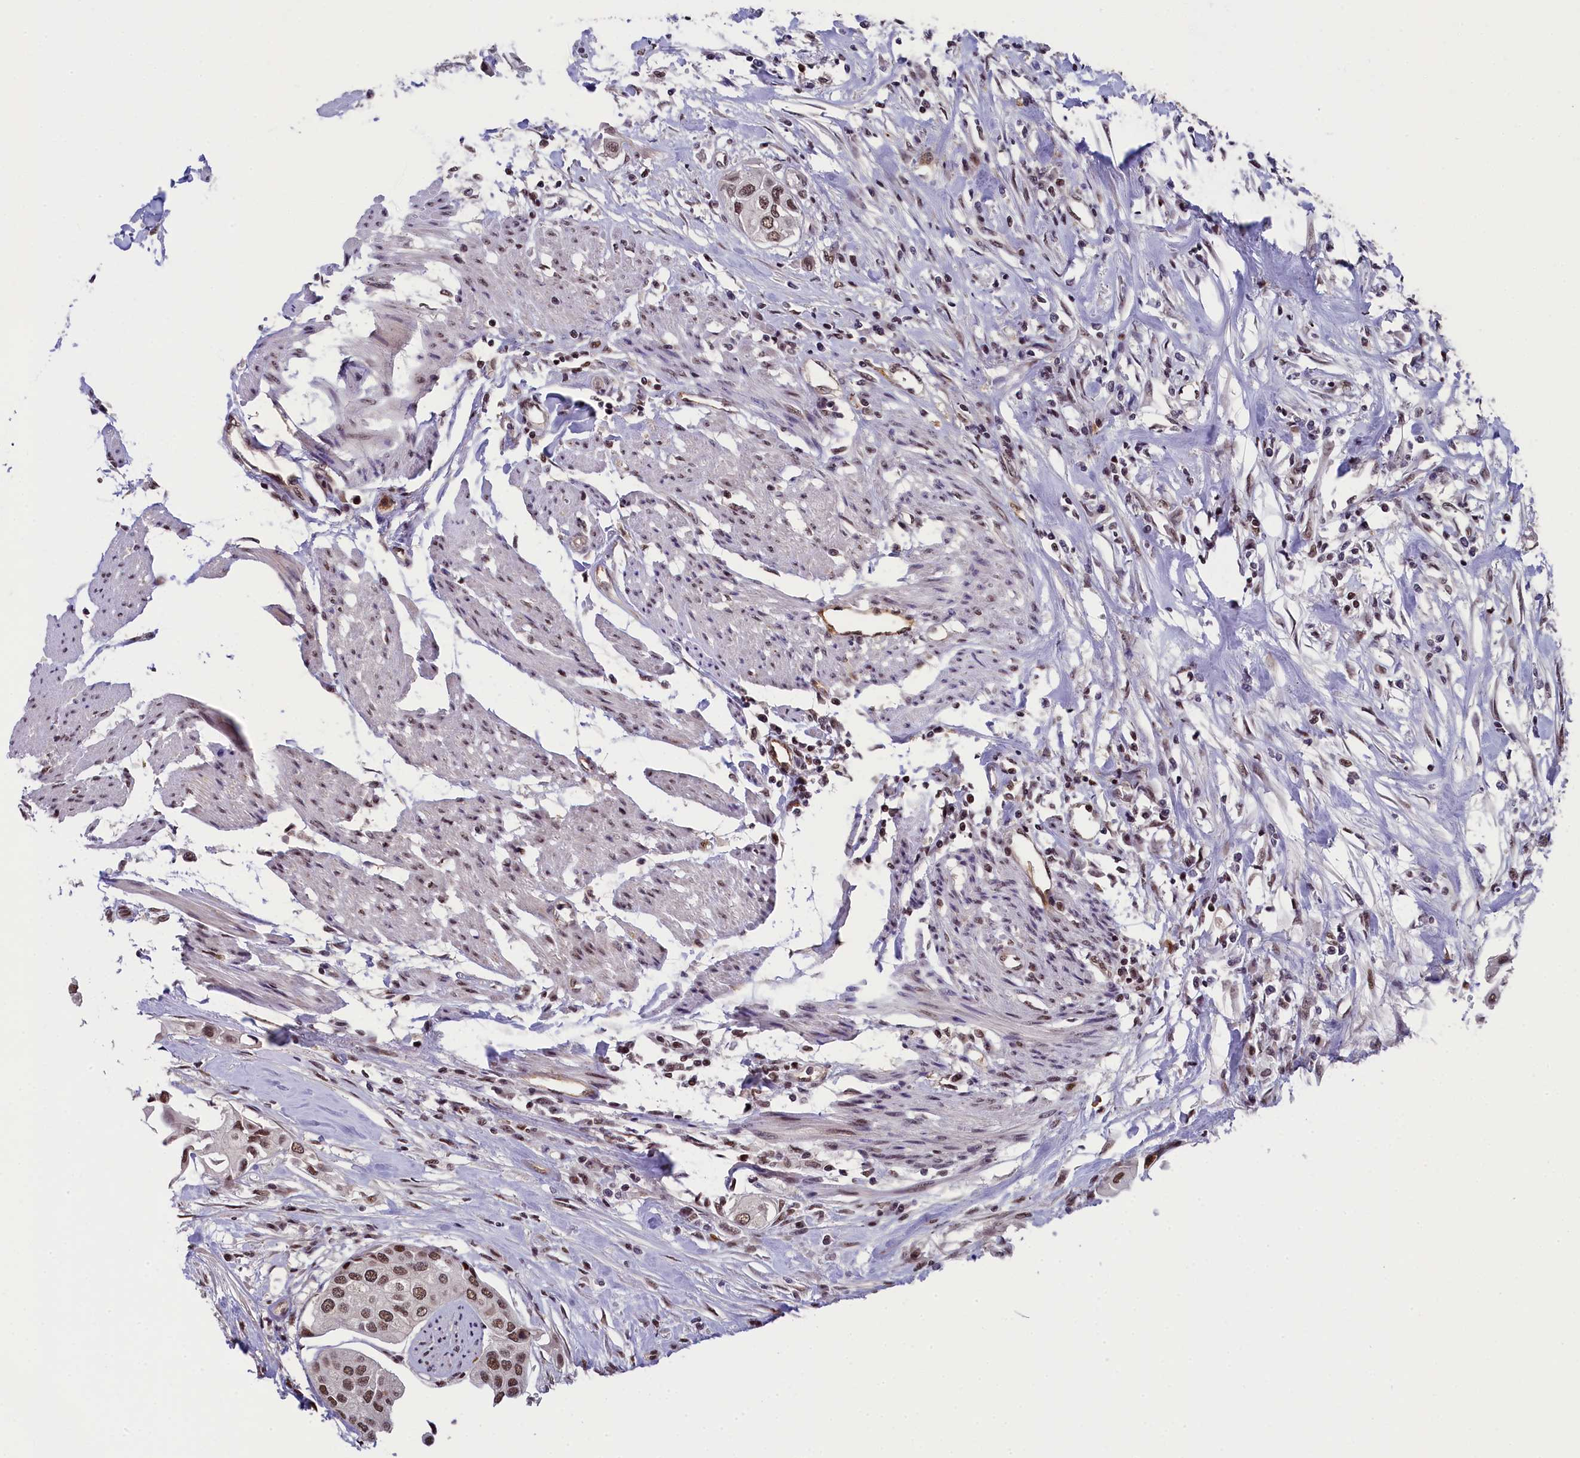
{"staining": {"intensity": "moderate", "quantity": ">75%", "location": "nuclear"}, "tissue": "urothelial cancer", "cell_type": "Tumor cells", "image_type": "cancer", "snomed": [{"axis": "morphology", "description": "Urothelial carcinoma, High grade"}, {"axis": "topography", "description": "Urinary bladder"}], "caption": "Immunohistochemistry (IHC) staining of high-grade urothelial carcinoma, which demonstrates medium levels of moderate nuclear expression in about >75% of tumor cells indicating moderate nuclear protein staining. The staining was performed using DAB (3,3'-diaminobenzidine) (brown) for protein detection and nuclei were counterstained in hematoxylin (blue).", "gene": "ADIG", "patient": {"sex": "male", "age": 64}}